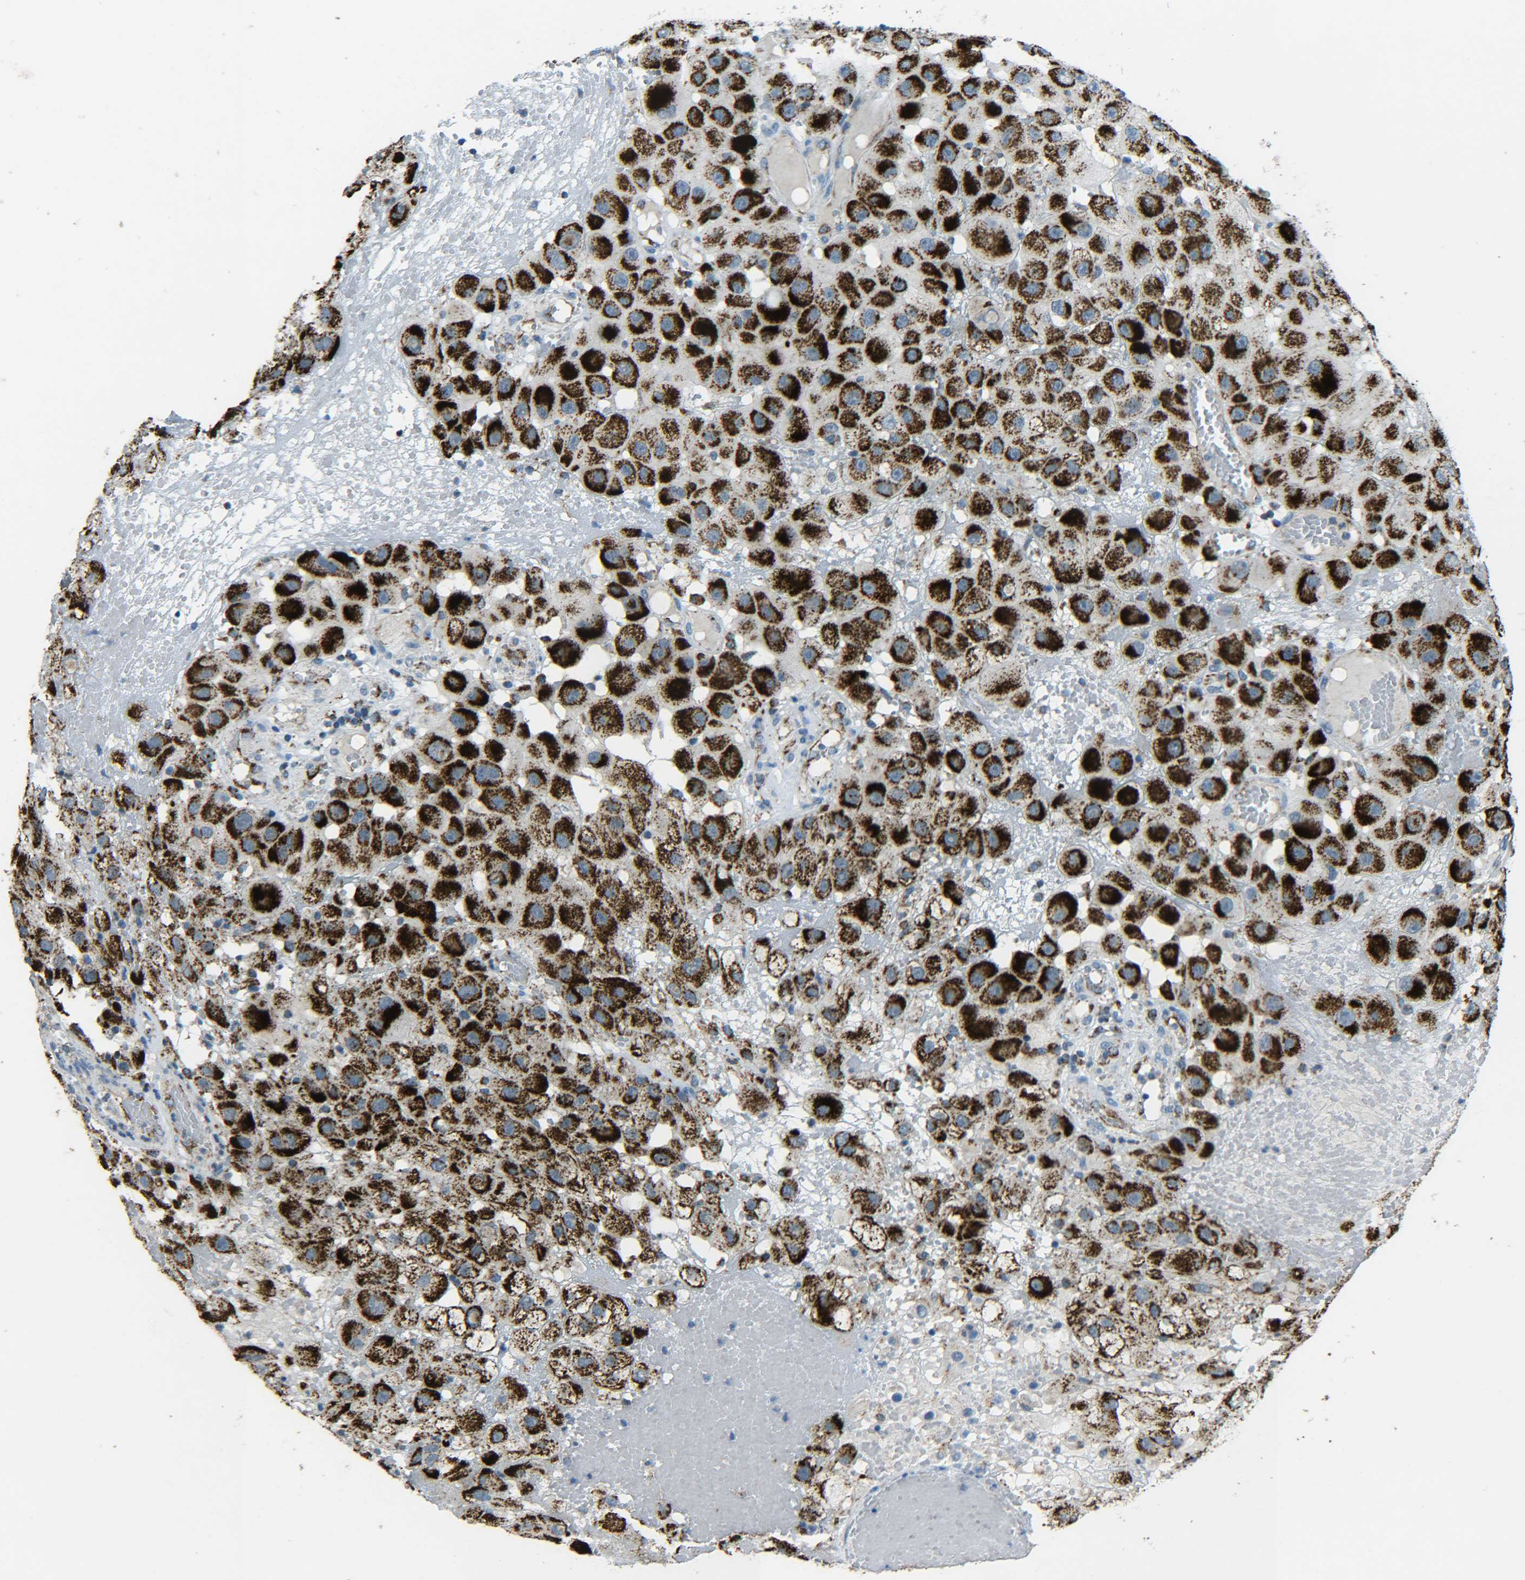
{"staining": {"intensity": "strong", "quantity": ">75%", "location": "cytoplasmic/membranous"}, "tissue": "melanoma", "cell_type": "Tumor cells", "image_type": "cancer", "snomed": [{"axis": "morphology", "description": "Malignant melanoma, NOS"}, {"axis": "topography", "description": "Skin"}], "caption": "Melanoma stained for a protein (brown) reveals strong cytoplasmic/membranous positive expression in about >75% of tumor cells.", "gene": "CYB5R1", "patient": {"sex": "female", "age": 81}}